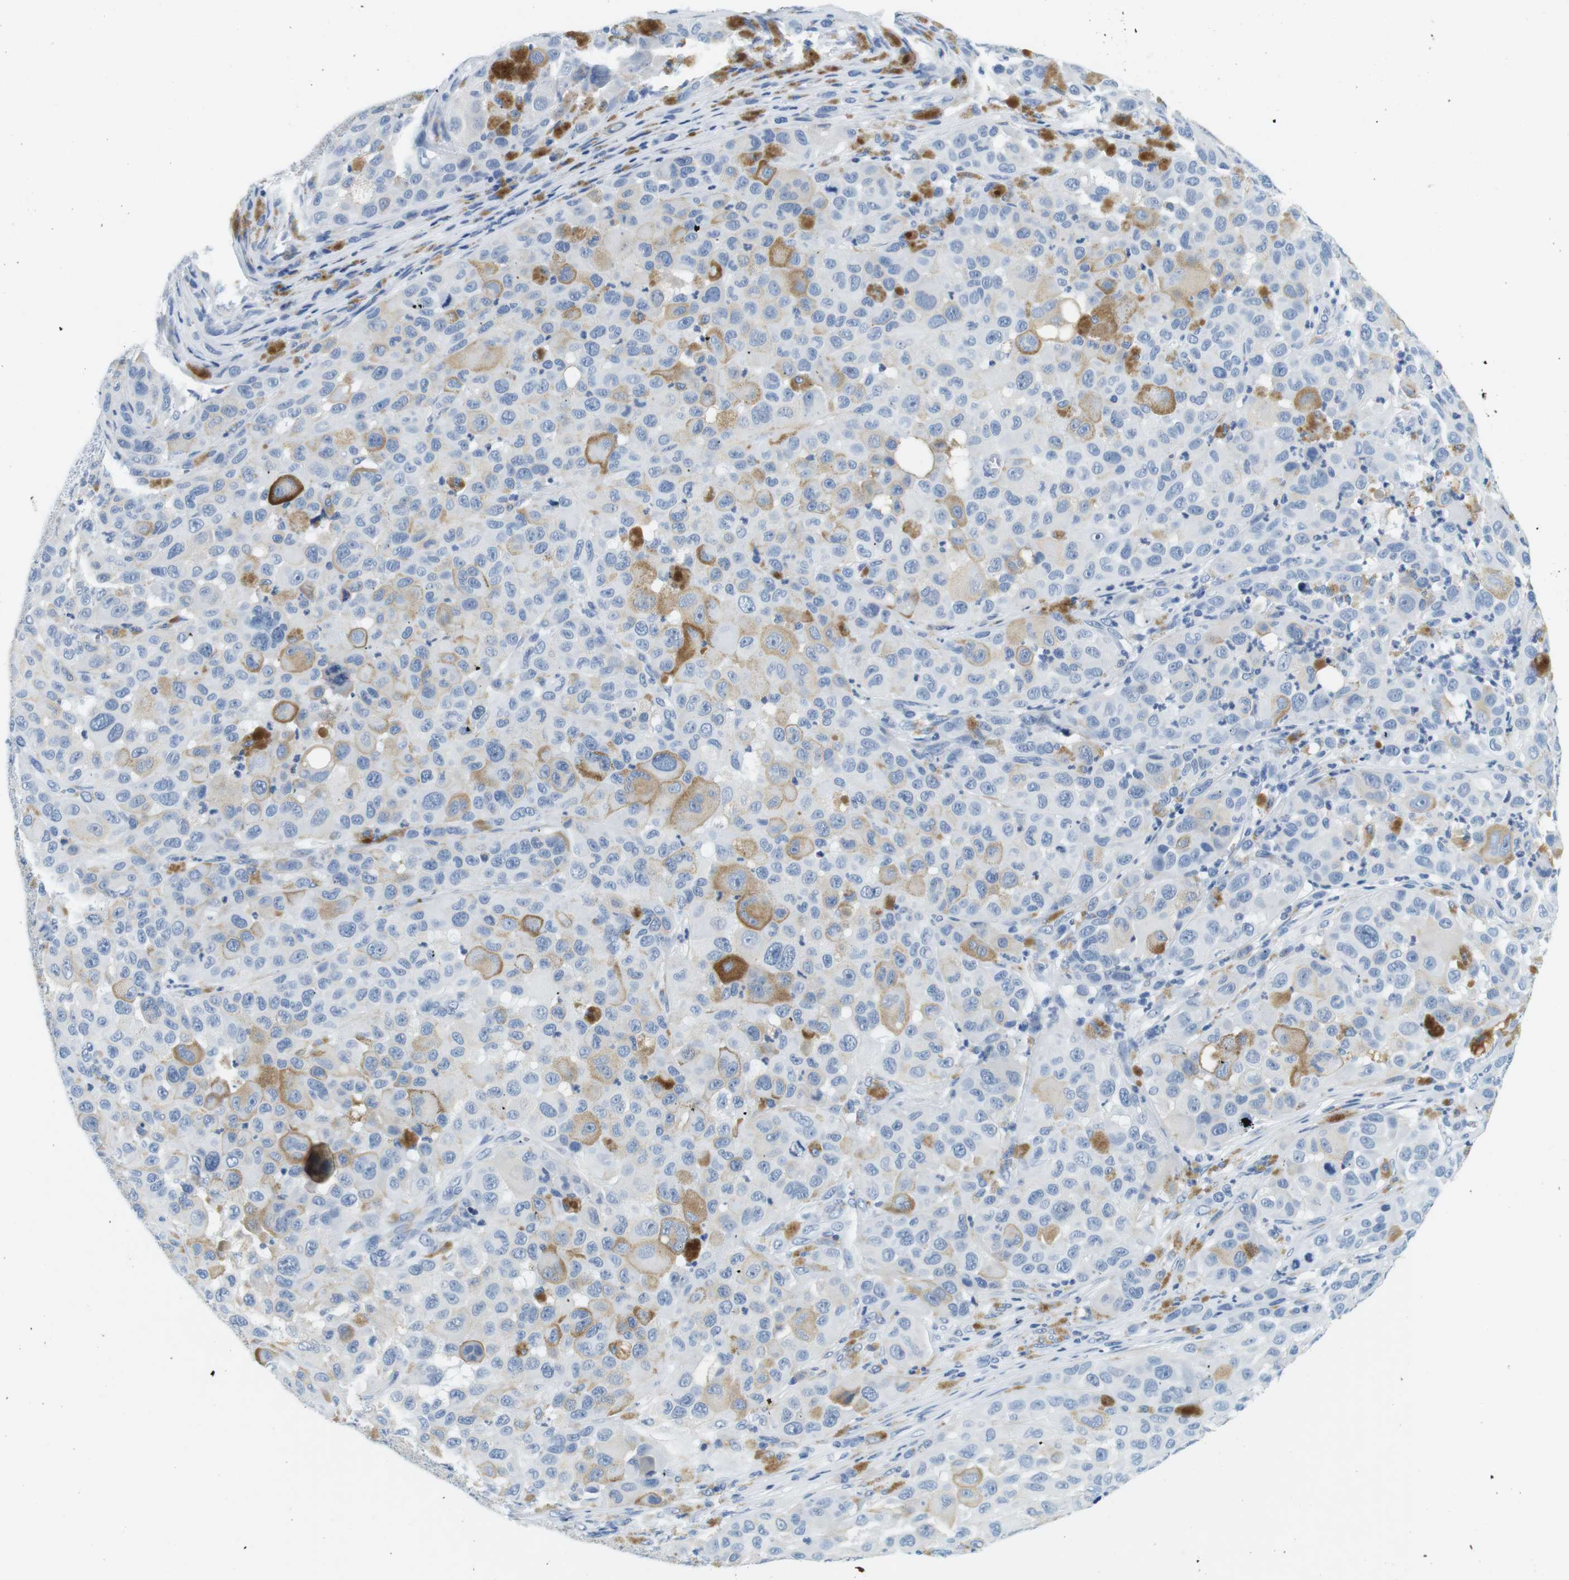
{"staining": {"intensity": "negative", "quantity": "none", "location": "none"}, "tissue": "melanoma", "cell_type": "Tumor cells", "image_type": "cancer", "snomed": [{"axis": "morphology", "description": "Malignant melanoma, NOS"}, {"axis": "topography", "description": "Skin"}], "caption": "Immunohistochemistry histopathology image of malignant melanoma stained for a protein (brown), which demonstrates no staining in tumor cells.", "gene": "CYP2C9", "patient": {"sex": "male", "age": 96}}